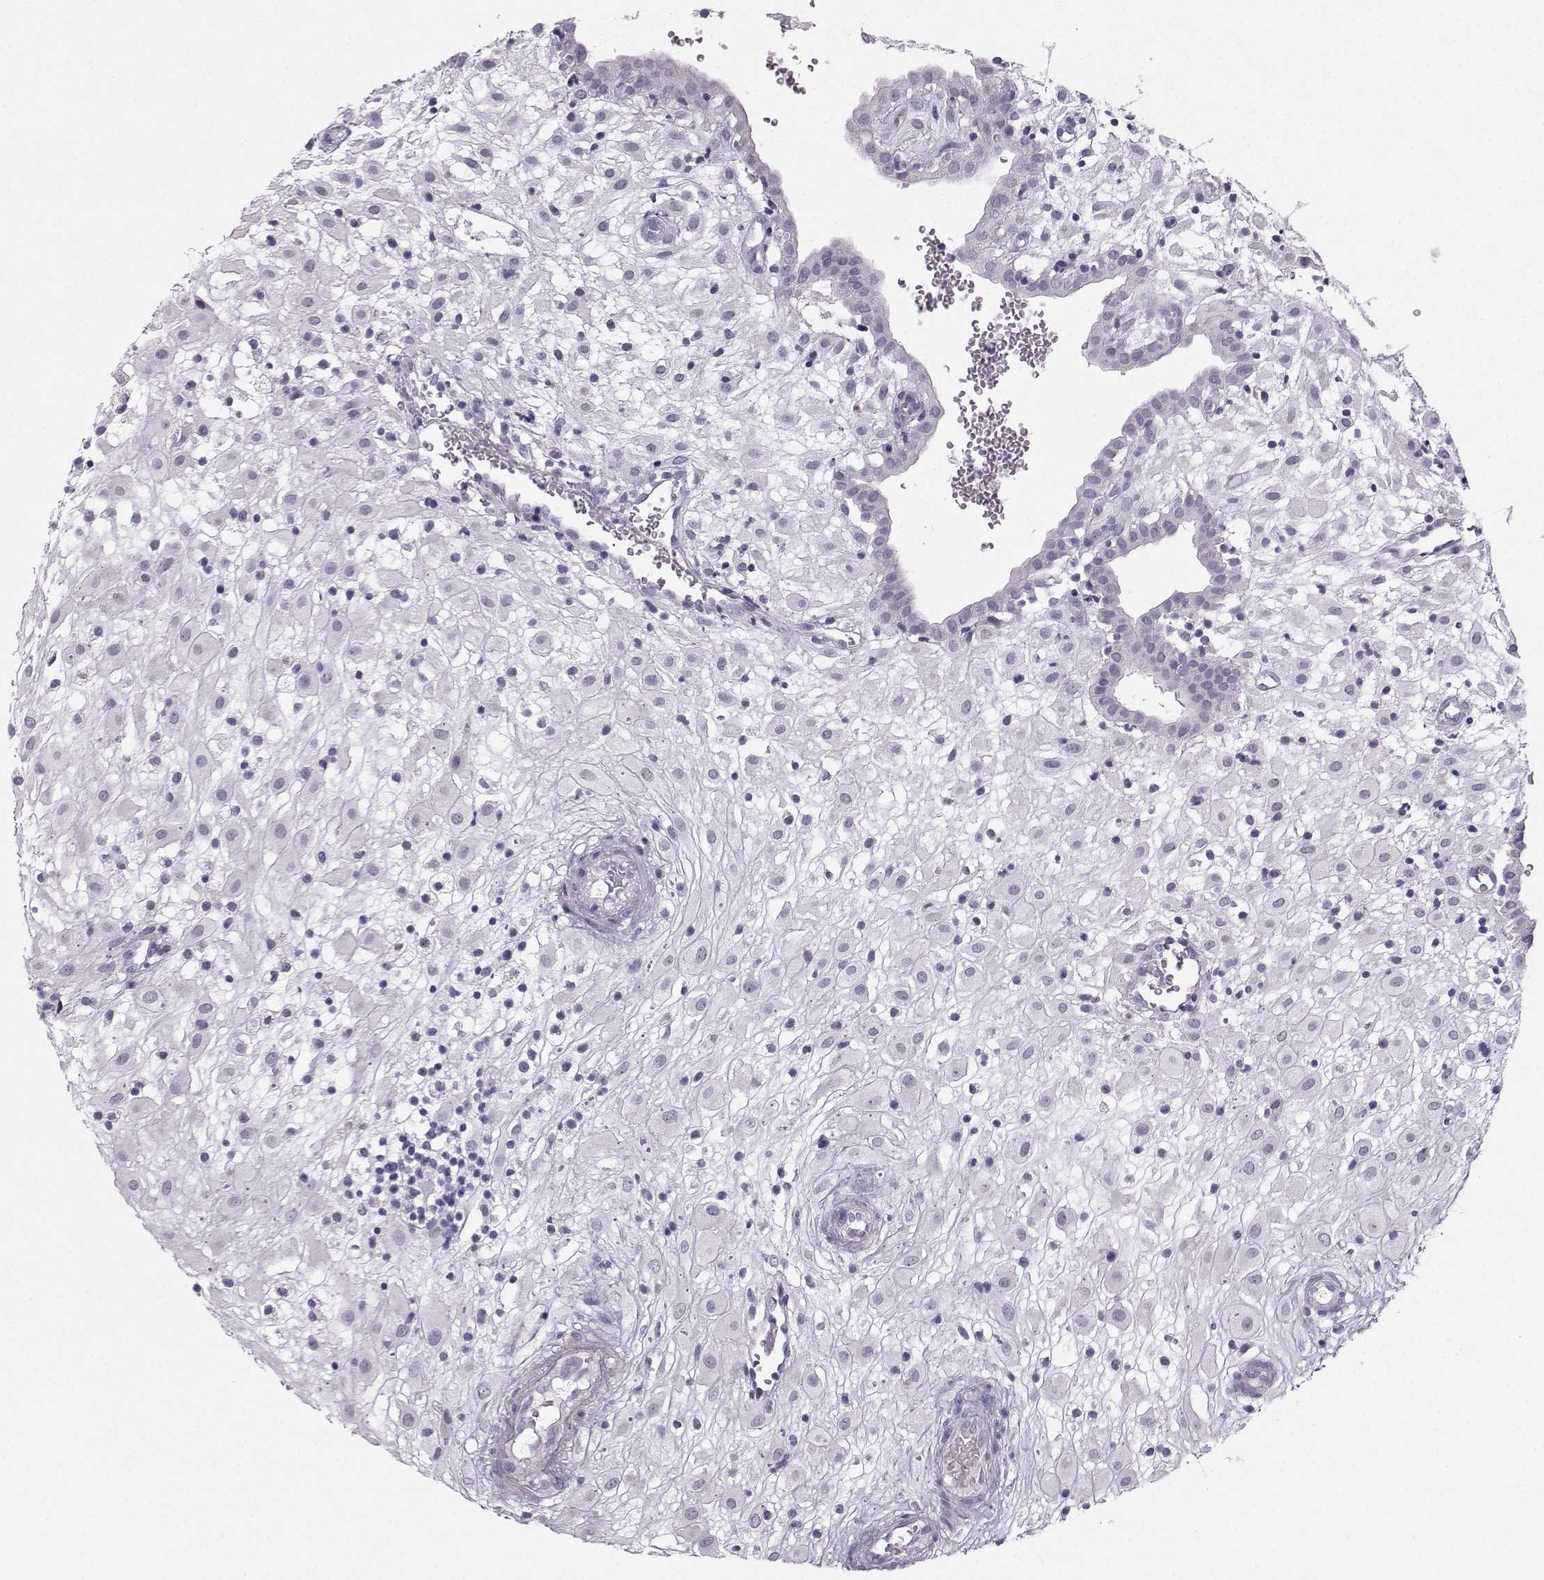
{"staining": {"intensity": "negative", "quantity": "none", "location": "none"}, "tissue": "placenta", "cell_type": "Decidual cells", "image_type": "normal", "snomed": [{"axis": "morphology", "description": "Normal tissue, NOS"}, {"axis": "topography", "description": "Placenta"}], "caption": "Protein analysis of normal placenta displays no significant expression in decidual cells. The staining is performed using DAB brown chromogen with nuclei counter-stained in using hematoxylin.", "gene": "CASR", "patient": {"sex": "female", "age": 24}}